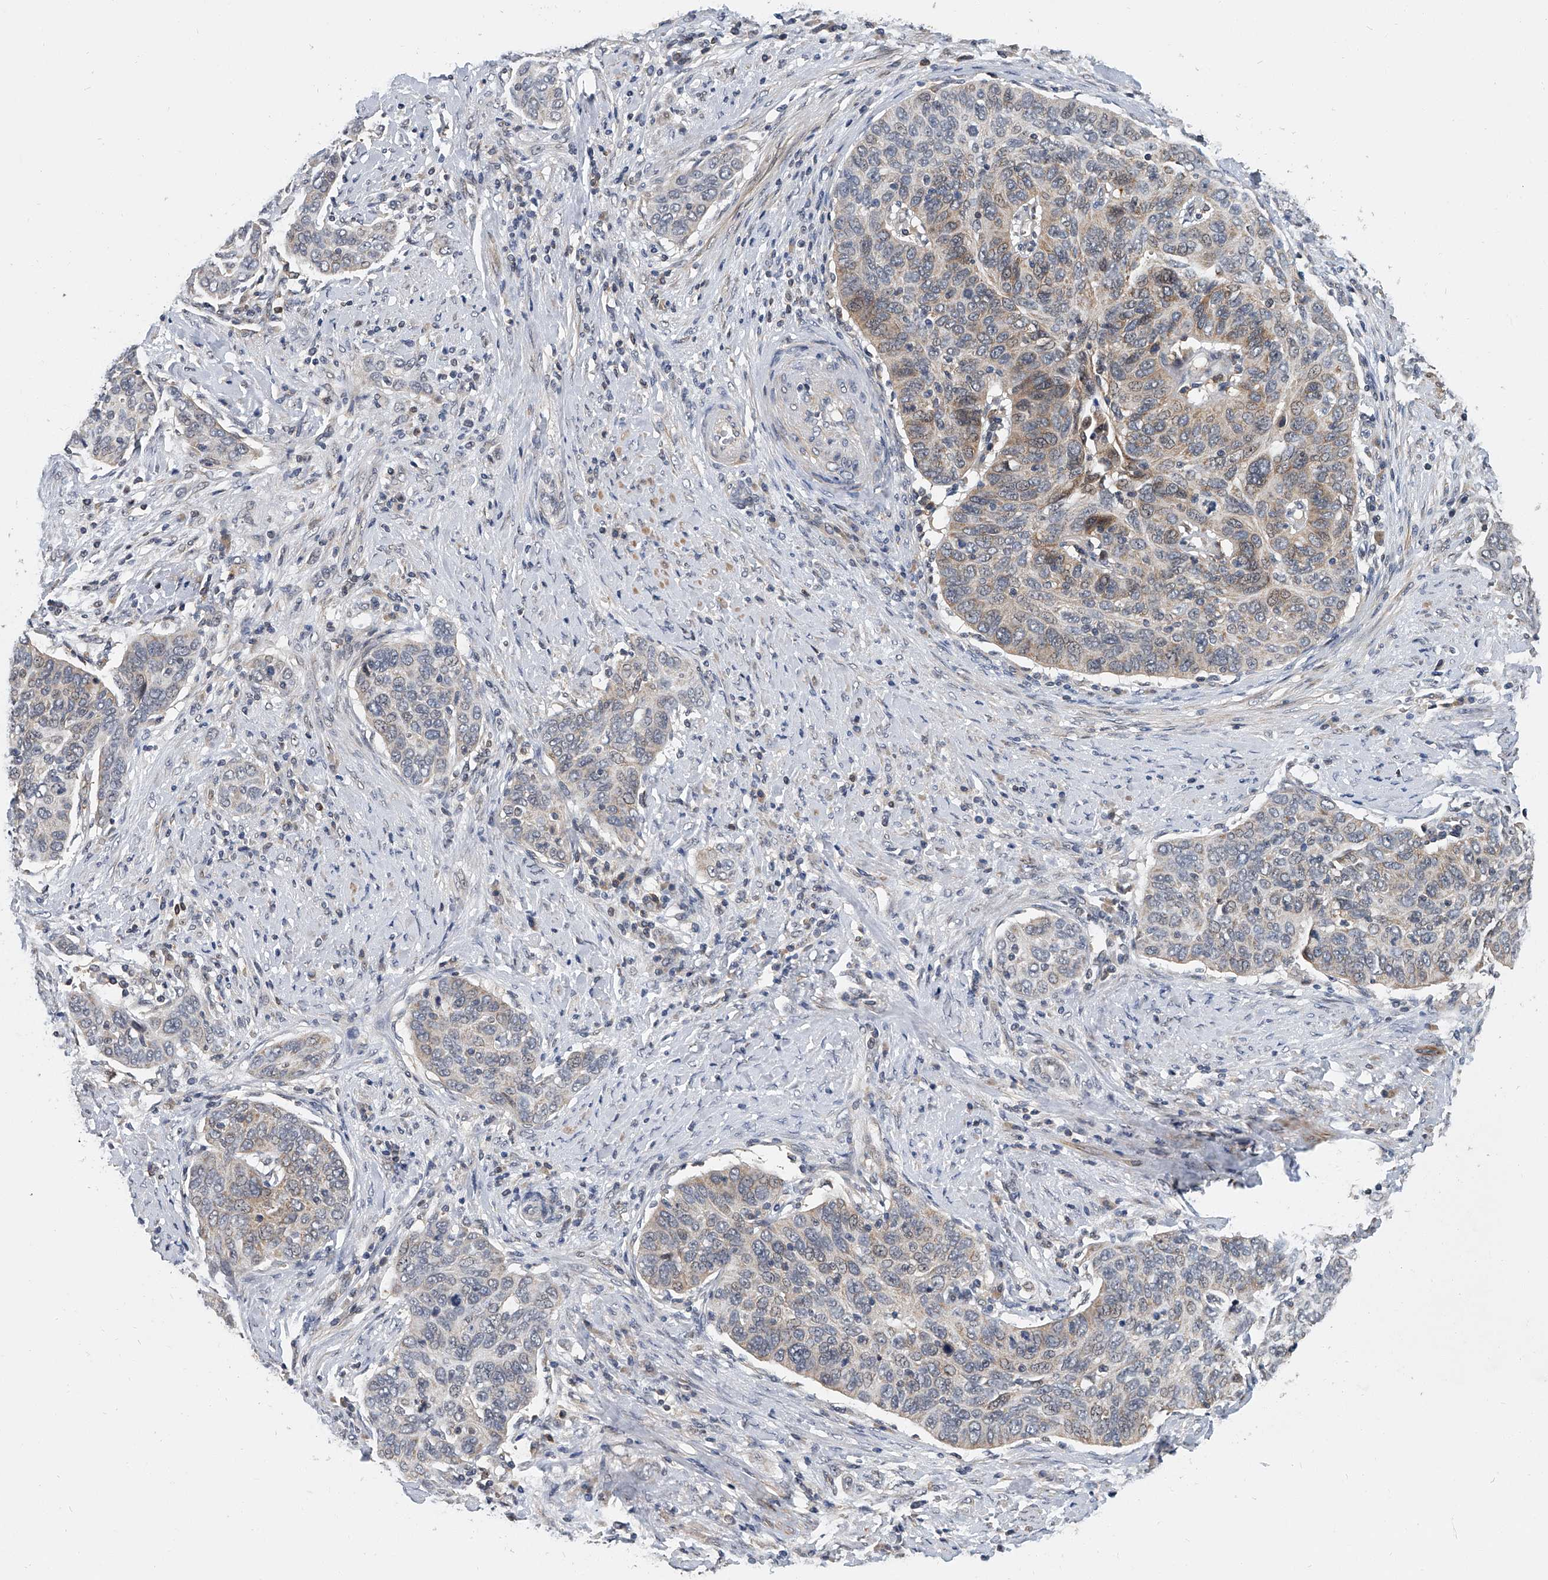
{"staining": {"intensity": "weak", "quantity": "25%-75%", "location": "cytoplasmic/membranous"}, "tissue": "cervical cancer", "cell_type": "Tumor cells", "image_type": "cancer", "snomed": [{"axis": "morphology", "description": "Squamous cell carcinoma, NOS"}, {"axis": "topography", "description": "Cervix"}], "caption": "Immunohistochemical staining of cervical cancer (squamous cell carcinoma) displays low levels of weak cytoplasmic/membranous protein positivity in approximately 25%-75% of tumor cells.", "gene": "CD200", "patient": {"sex": "female", "age": 60}}